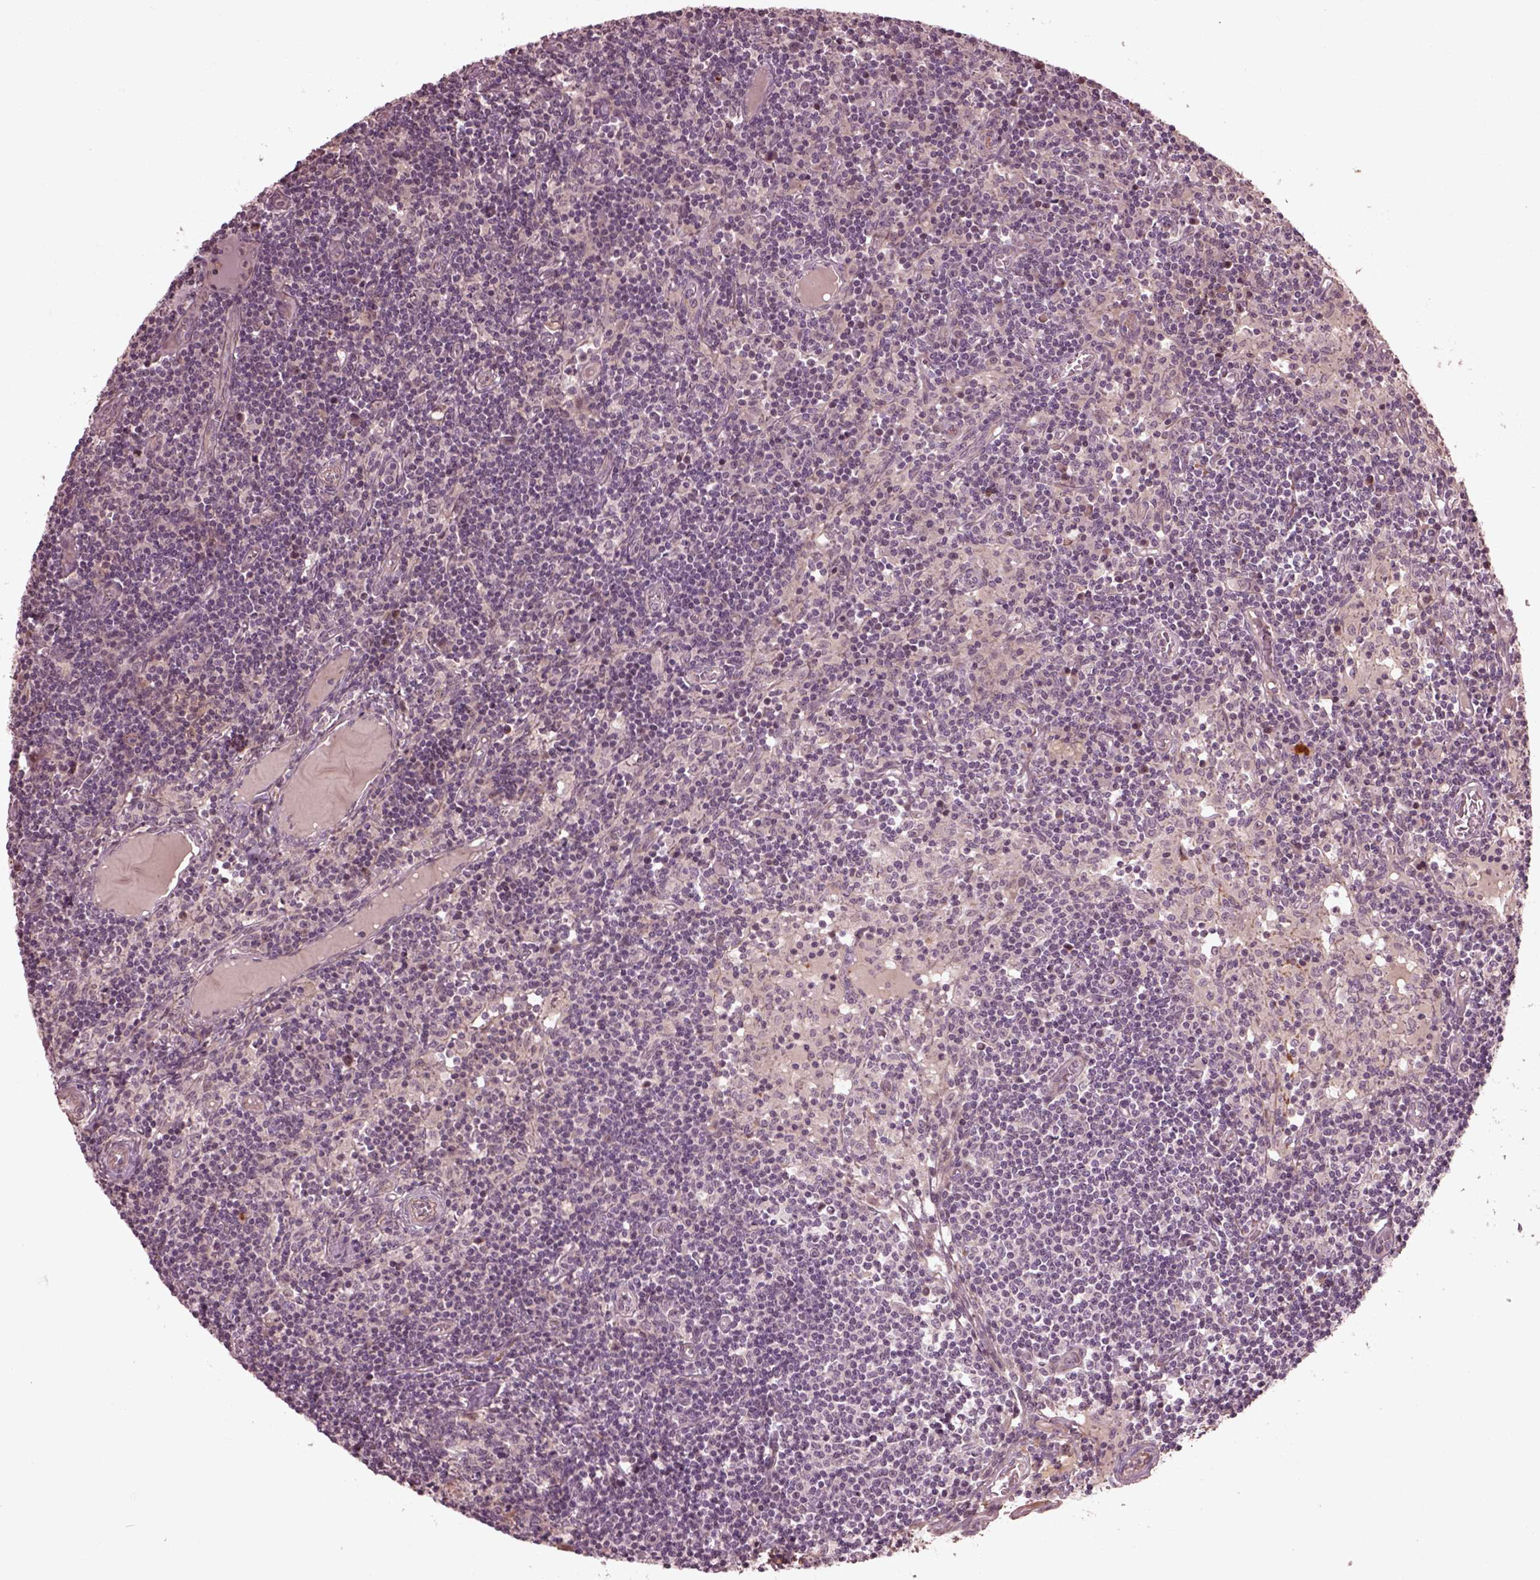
{"staining": {"intensity": "negative", "quantity": "none", "location": "none"}, "tissue": "lymph node", "cell_type": "Germinal center cells", "image_type": "normal", "snomed": [{"axis": "morphology", "description": "Normal tissue, NOS"}, {"axis": "topography", "description": "Lymph node"}], "caption": "Human lymph node stained for a protein using immunohistochemistry exhibits no staining in germinal center cells.", "gene": "EFEMP1", "patient": {"sex": "female", "age": 72}}